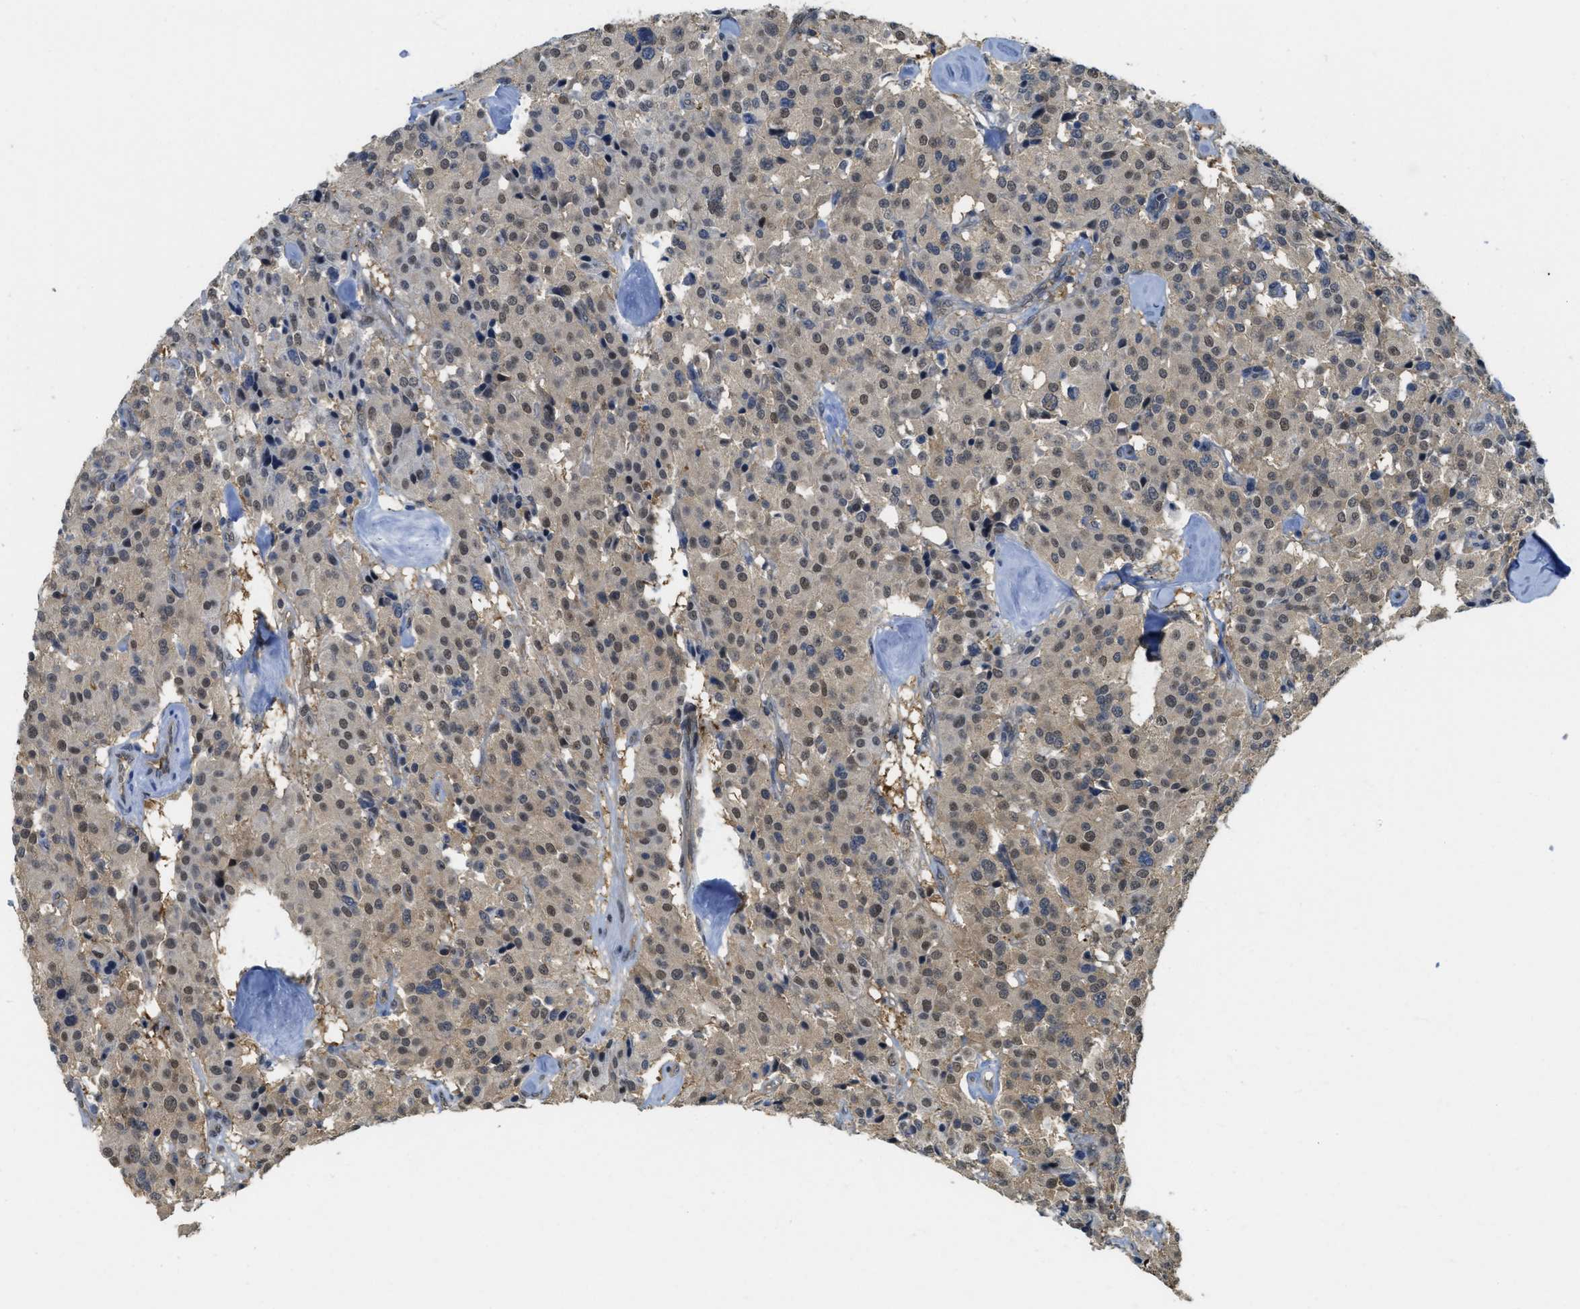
{"staining": {"intensity": "moderate", "quantity": "25%-75%", "location": "nuclear"}, "tissue": "carcinoid", "cell_type": "Tumor cells", "image_type": "cancer", "snomed": [{"axis": "morphology", "description": "Carcinoid, malignant, NOS"}, {"axis": "topography", "description": "Lung"}], "caption": "Protein staining reveals moderate nuclear staining in approximately 25%-75% of tumor cells in carcinoid.", "gene": "PSMC5", "patient": {"sex": "male", "age": 30}}